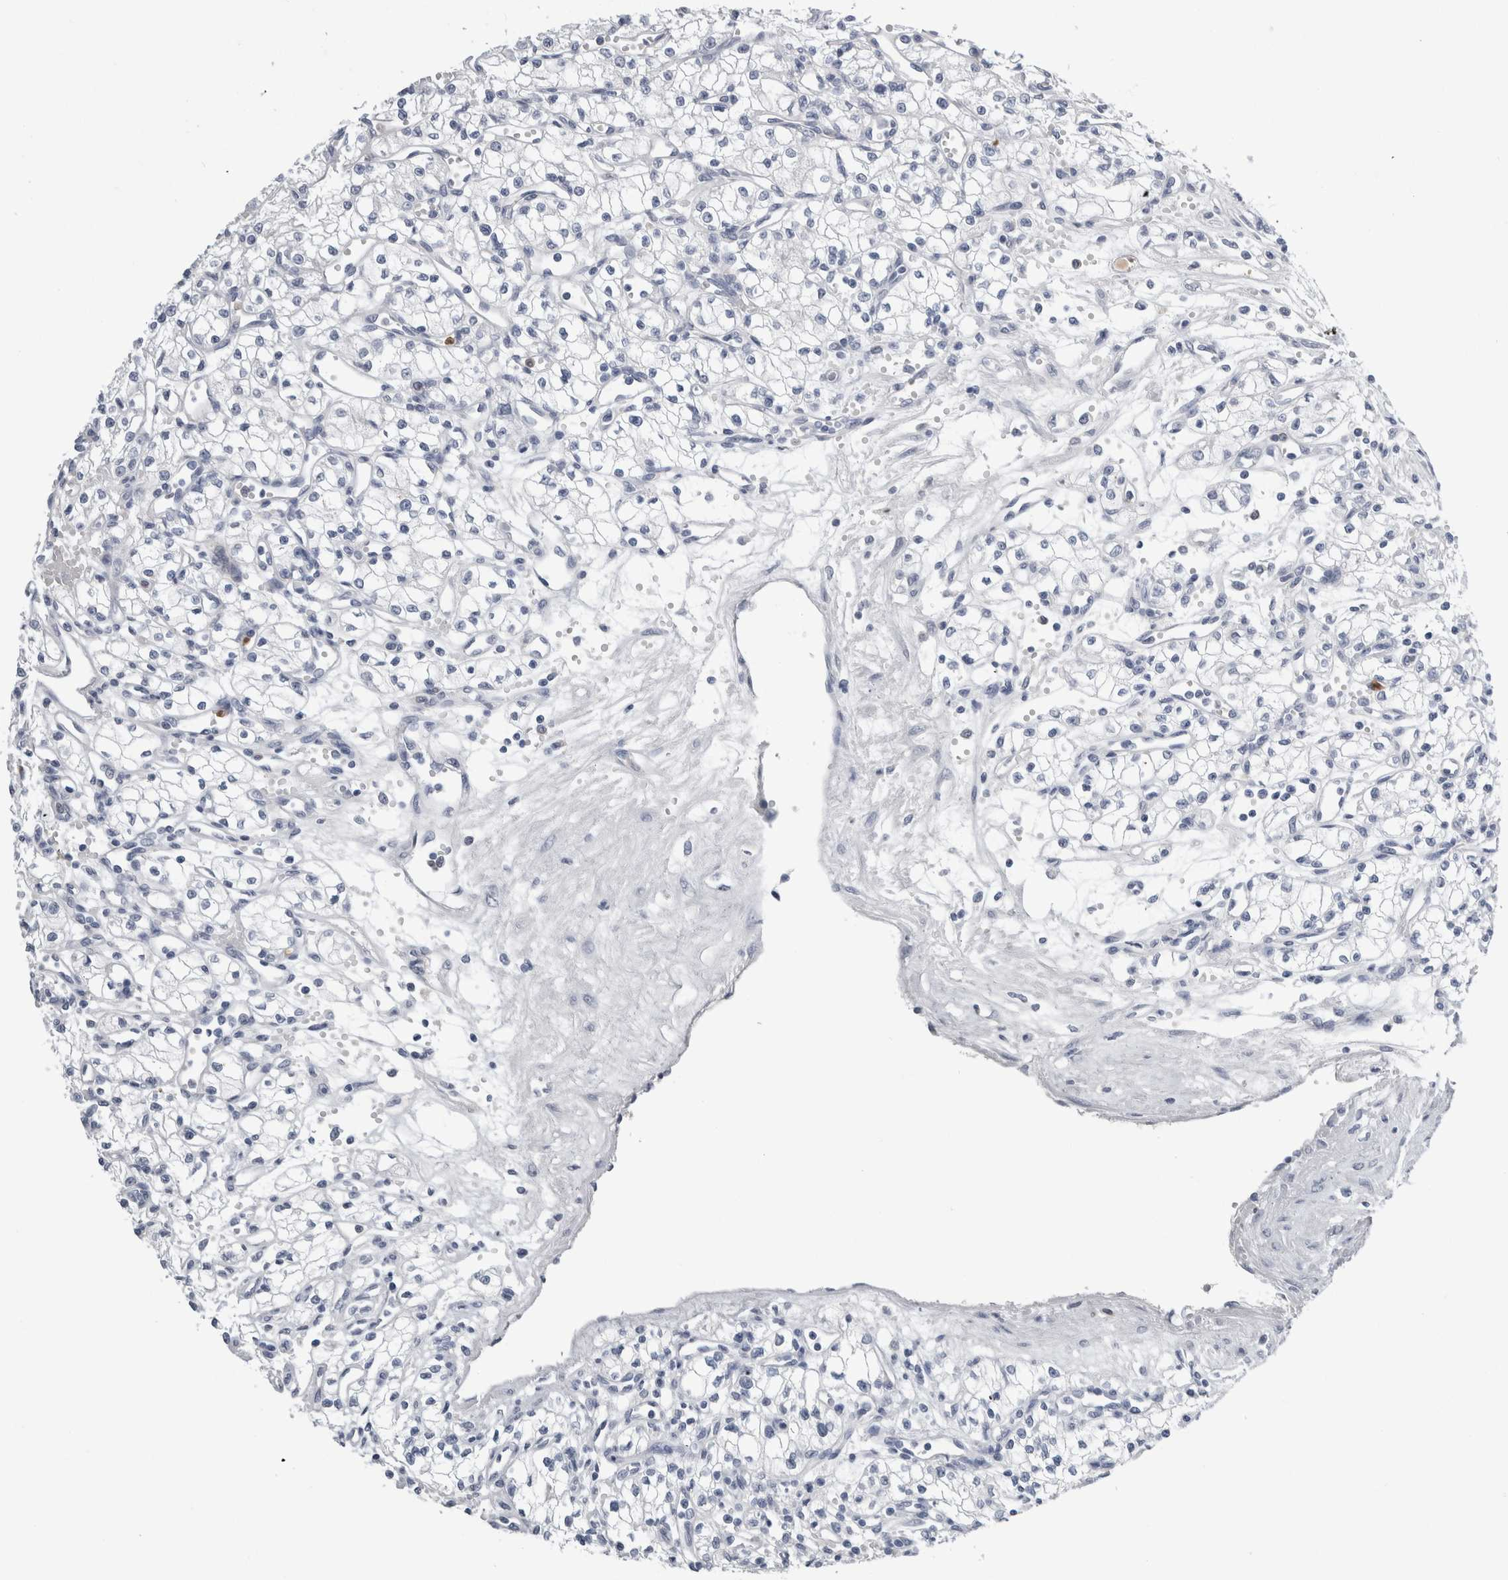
{"staining": {"intensity": "negative", "quantity": "none", "location": "none"}, "tissue": "renal cancer", "cell_type": "Tumor cells", "image_type": "cancer", "snomed": [{"axis": "morphology", "description": "Normal tissue, NOS"}, {"axis": "morphology", "description": "Adenocarcinoma, NOS"}, {"axis": "topography", "description": "Kidney"}], "caption": "Renal adenocarcinoma was stained to show a protein in brown. There is no significant expression in tumor cells.", "gene": "S100A12", "patient": {"sex": "male", "age": 59}}